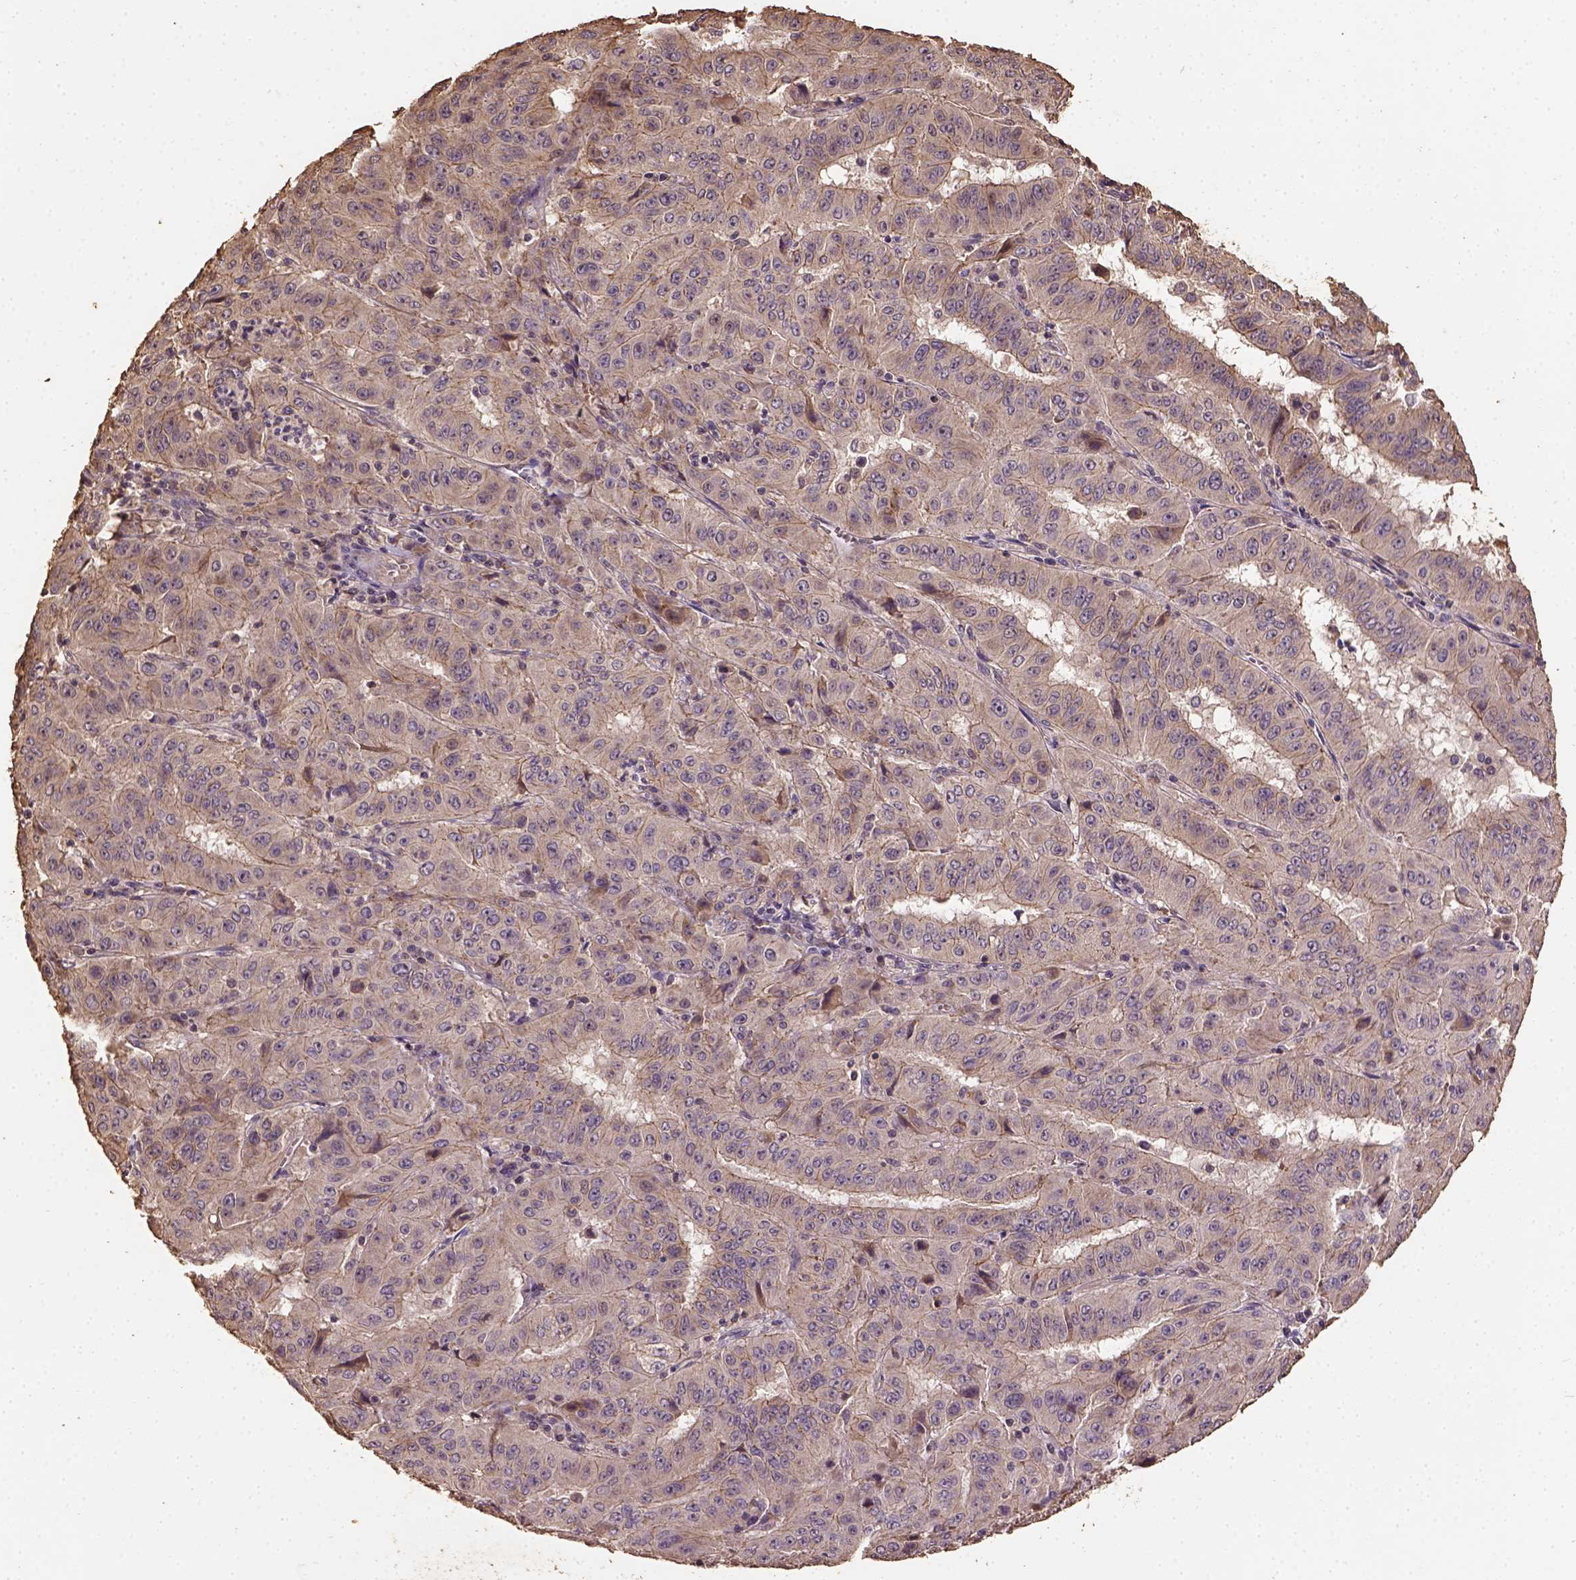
{"staining": {"intensity": "moderate", "quantity": "25%-75%", "location": "cytoplasmic/membranous"}, "tissue": "pancreatic cancer", "cell_type": "Tumor cells", "image_type": "cancer", "snomed": [{"axis": "morphology", "description": "Adenocarcinoma, NOS"}, {"axis": "topography", "description": "Pancreas"}], "caption": "Immunohistochemistry (IHC) (DAB) staining of pancreatic cancer exhibits moderate cytoplasmic/membranous protein staining in approximately 25%-75% of tumor cells.", "gene": "ATP1B3", "patient": {"sex": "male", "age": 63}}